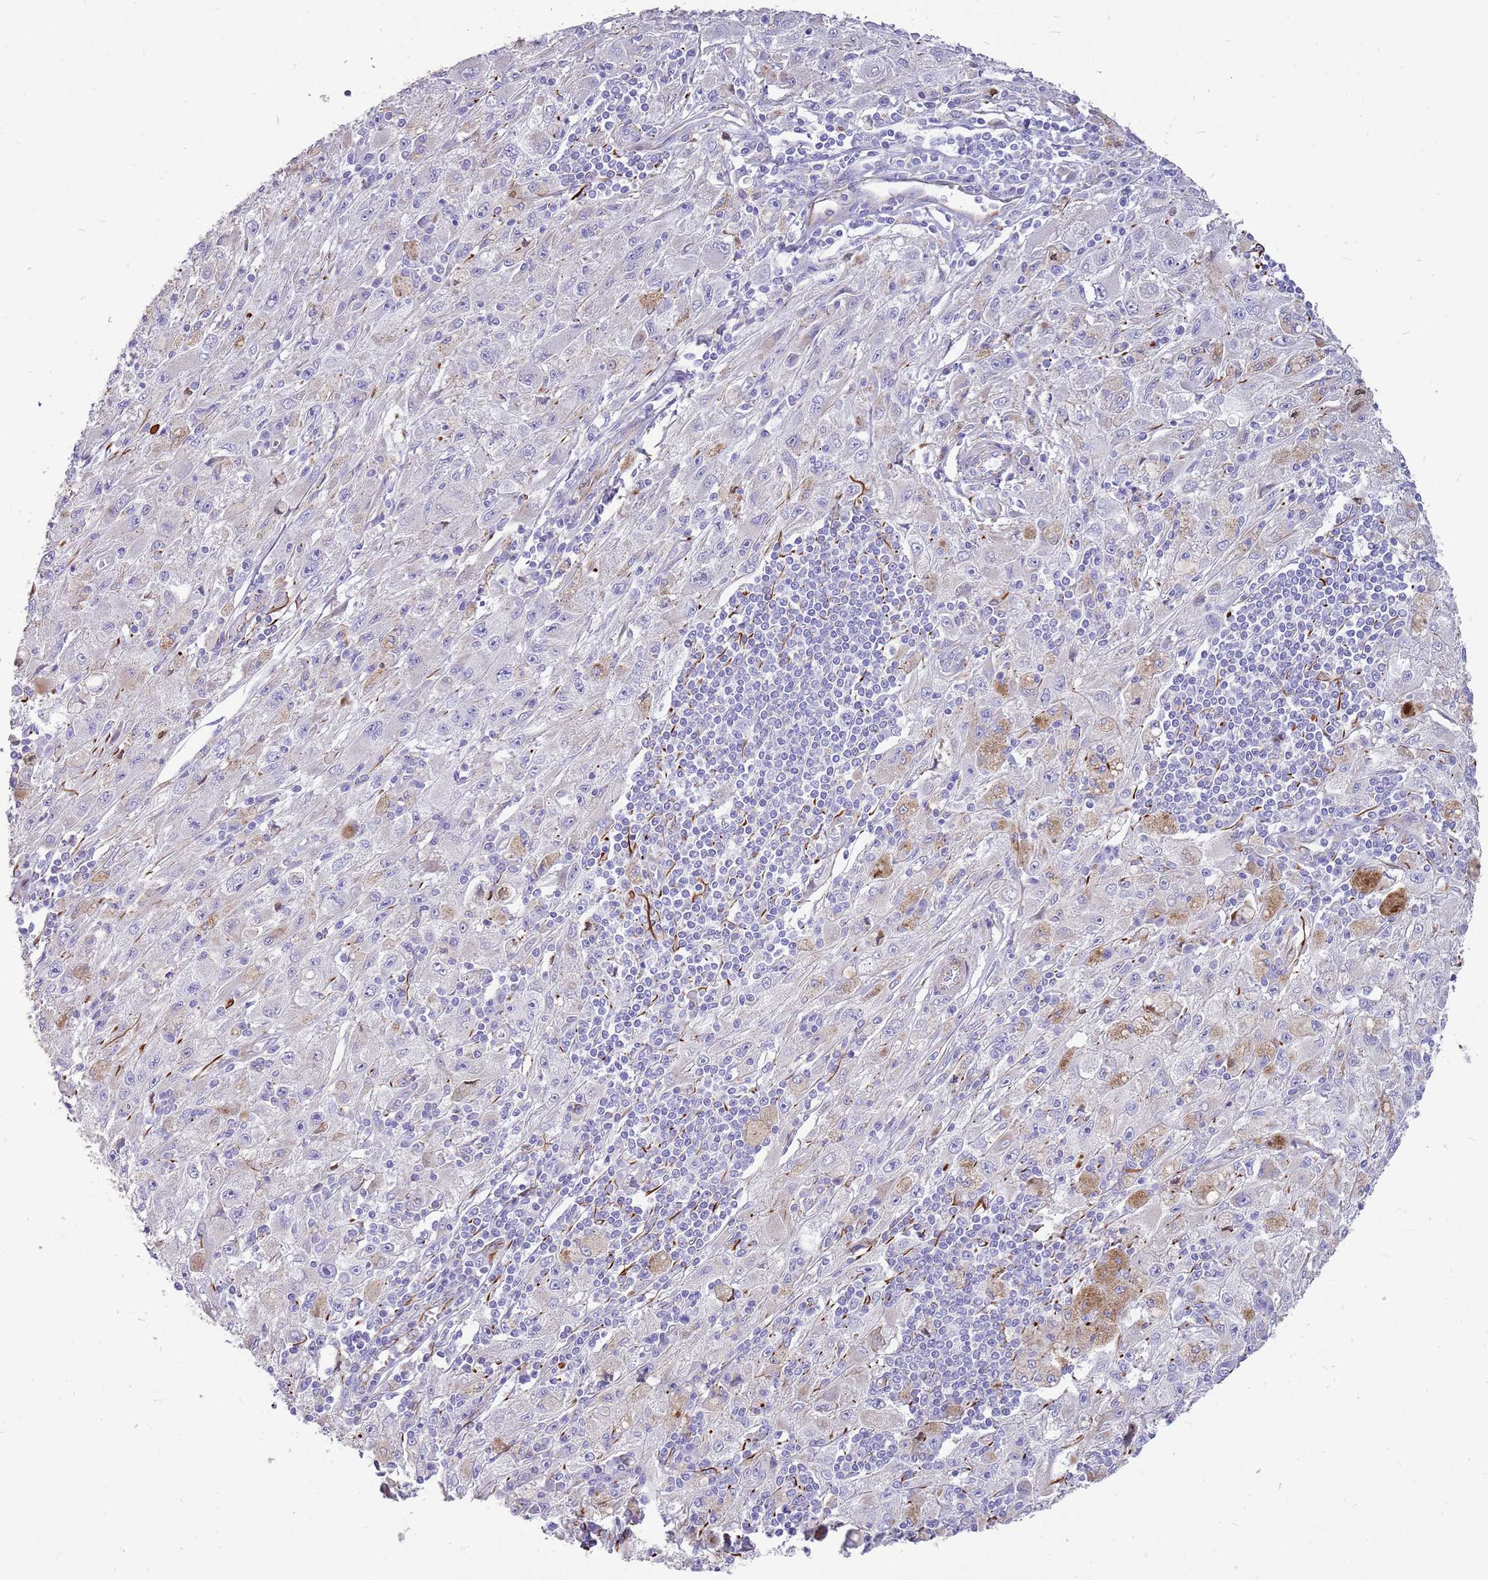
{"staining": {"intensity": "moderate", "quantity": "<25%", "location": "cytoplasmic/membranous"}, "tissue": "melanoma", "cell_type": "Tumor cells", "image_type": "cancer", "snomed": [{"axis": "morphology", "description": "Malignant melanoma, Metastatic site"}, {"axis": "topography", "description": "Skin"}], "caption": "Immunohistochemical staining of melanoma demonstrates low levels of moderate cytoplasmic/membranous positivity in approximately <25% of tumor cells.", "gene": "ZDHHC1", "patient": {"sex": "male", "age": 53}}